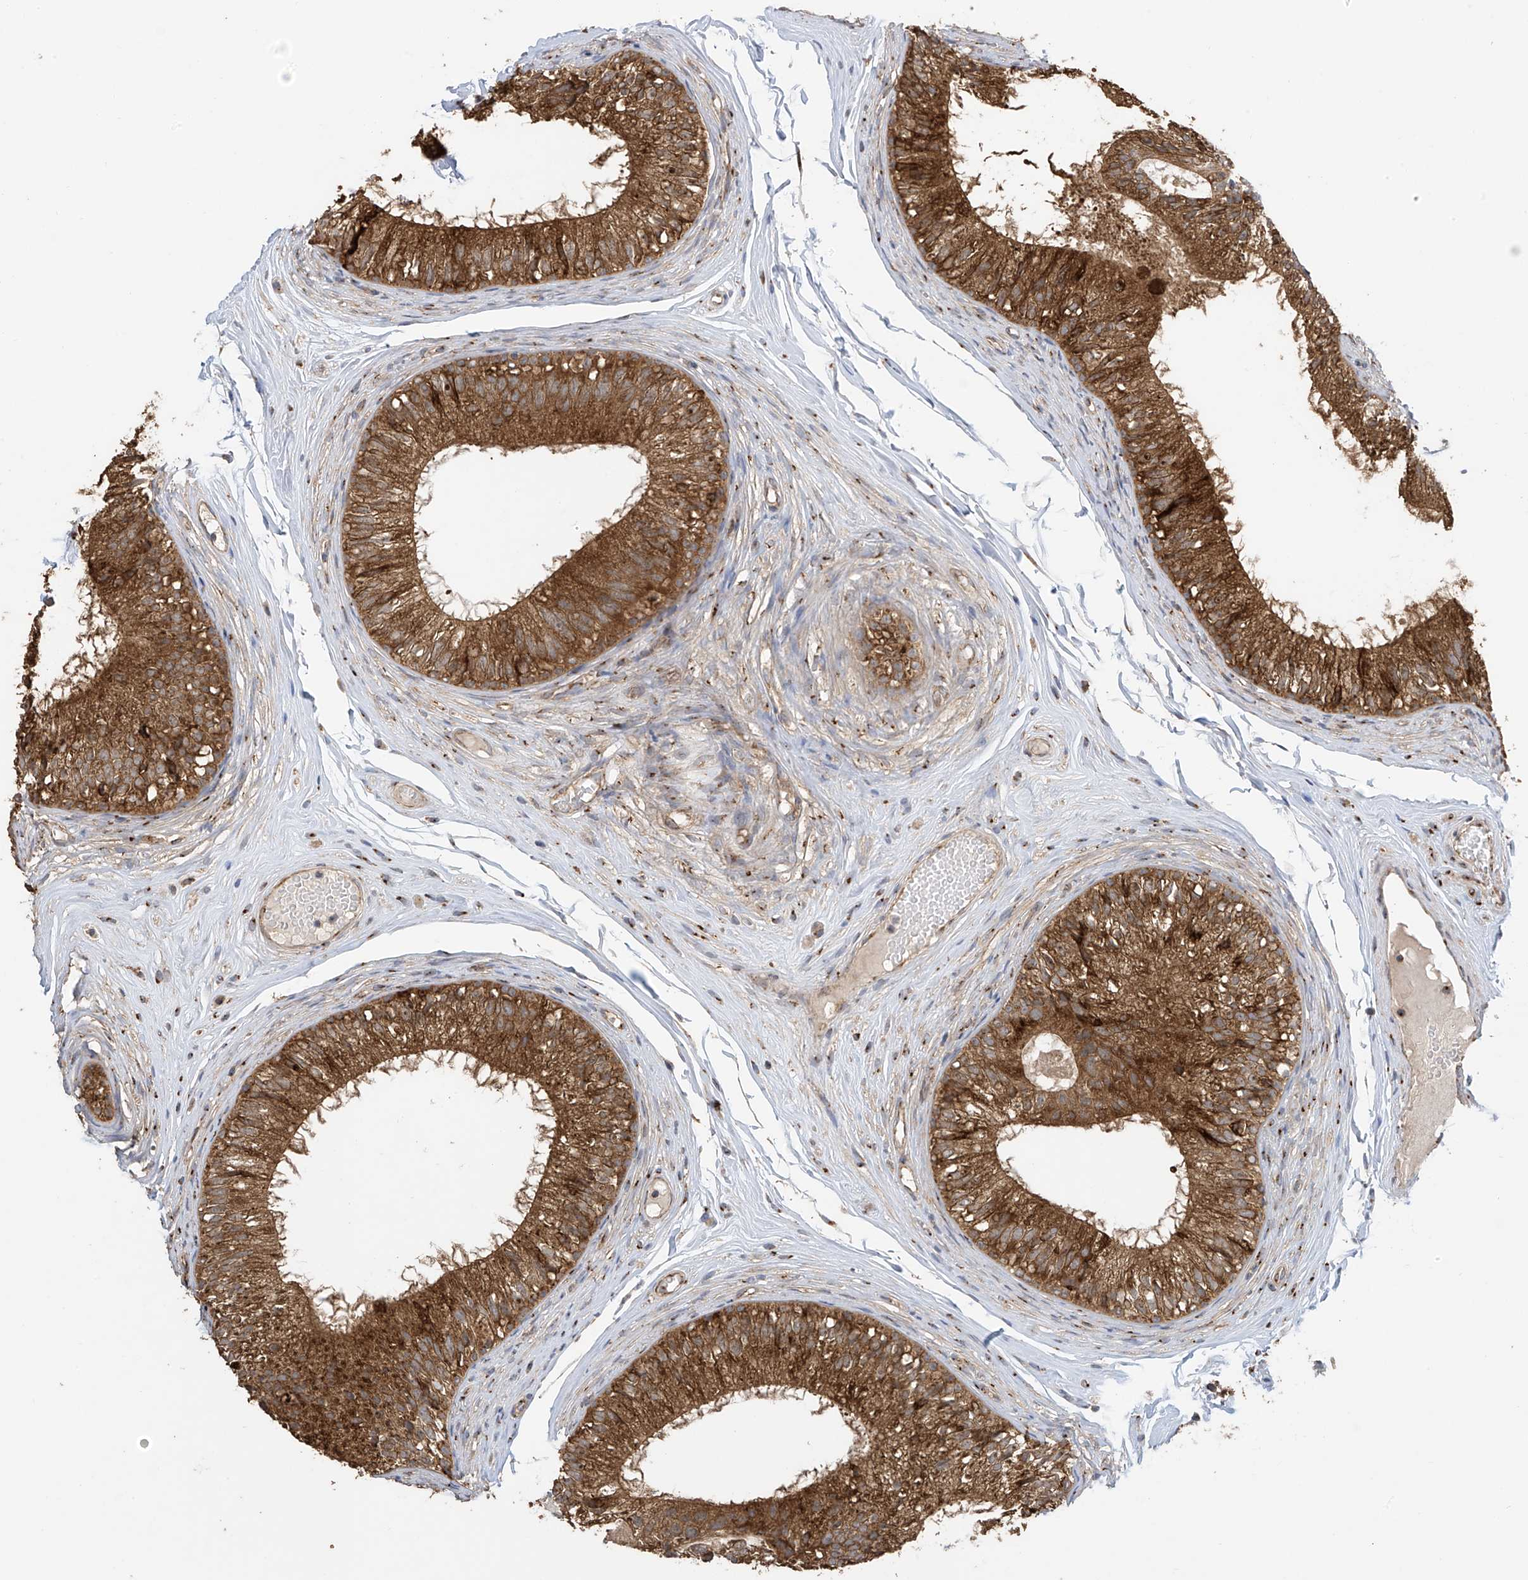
{"staining": {"intensity": "strong", "quantity": ">75%", "location": "cytoplasmic/membranous"}, "tissue": "epididymis", "cell_type": "Glandular cells", "image_type": "normal", "snomed": [{"axis": "morphology", "description": "Normal tissue, NOS"}, {"axis": "morphology", "description": "Seminoma in situ"}, {"axis": "topography", "description": "Testis"}, {"axis": "topography", "description": "Epididymis"}], "caption": "High-magnification brightfield microscopy of normal epididymis stained with DAB (3,3'-diaminobenzidine) (brown) and counterstained with hematoxylin (blue). glandular cells exhibit strong cytoplasmic/membranous positivity is appreciated in approximately>75% of cells.", "gene": "PNPT1", "patient": {"sex": "male", "age": 28}}